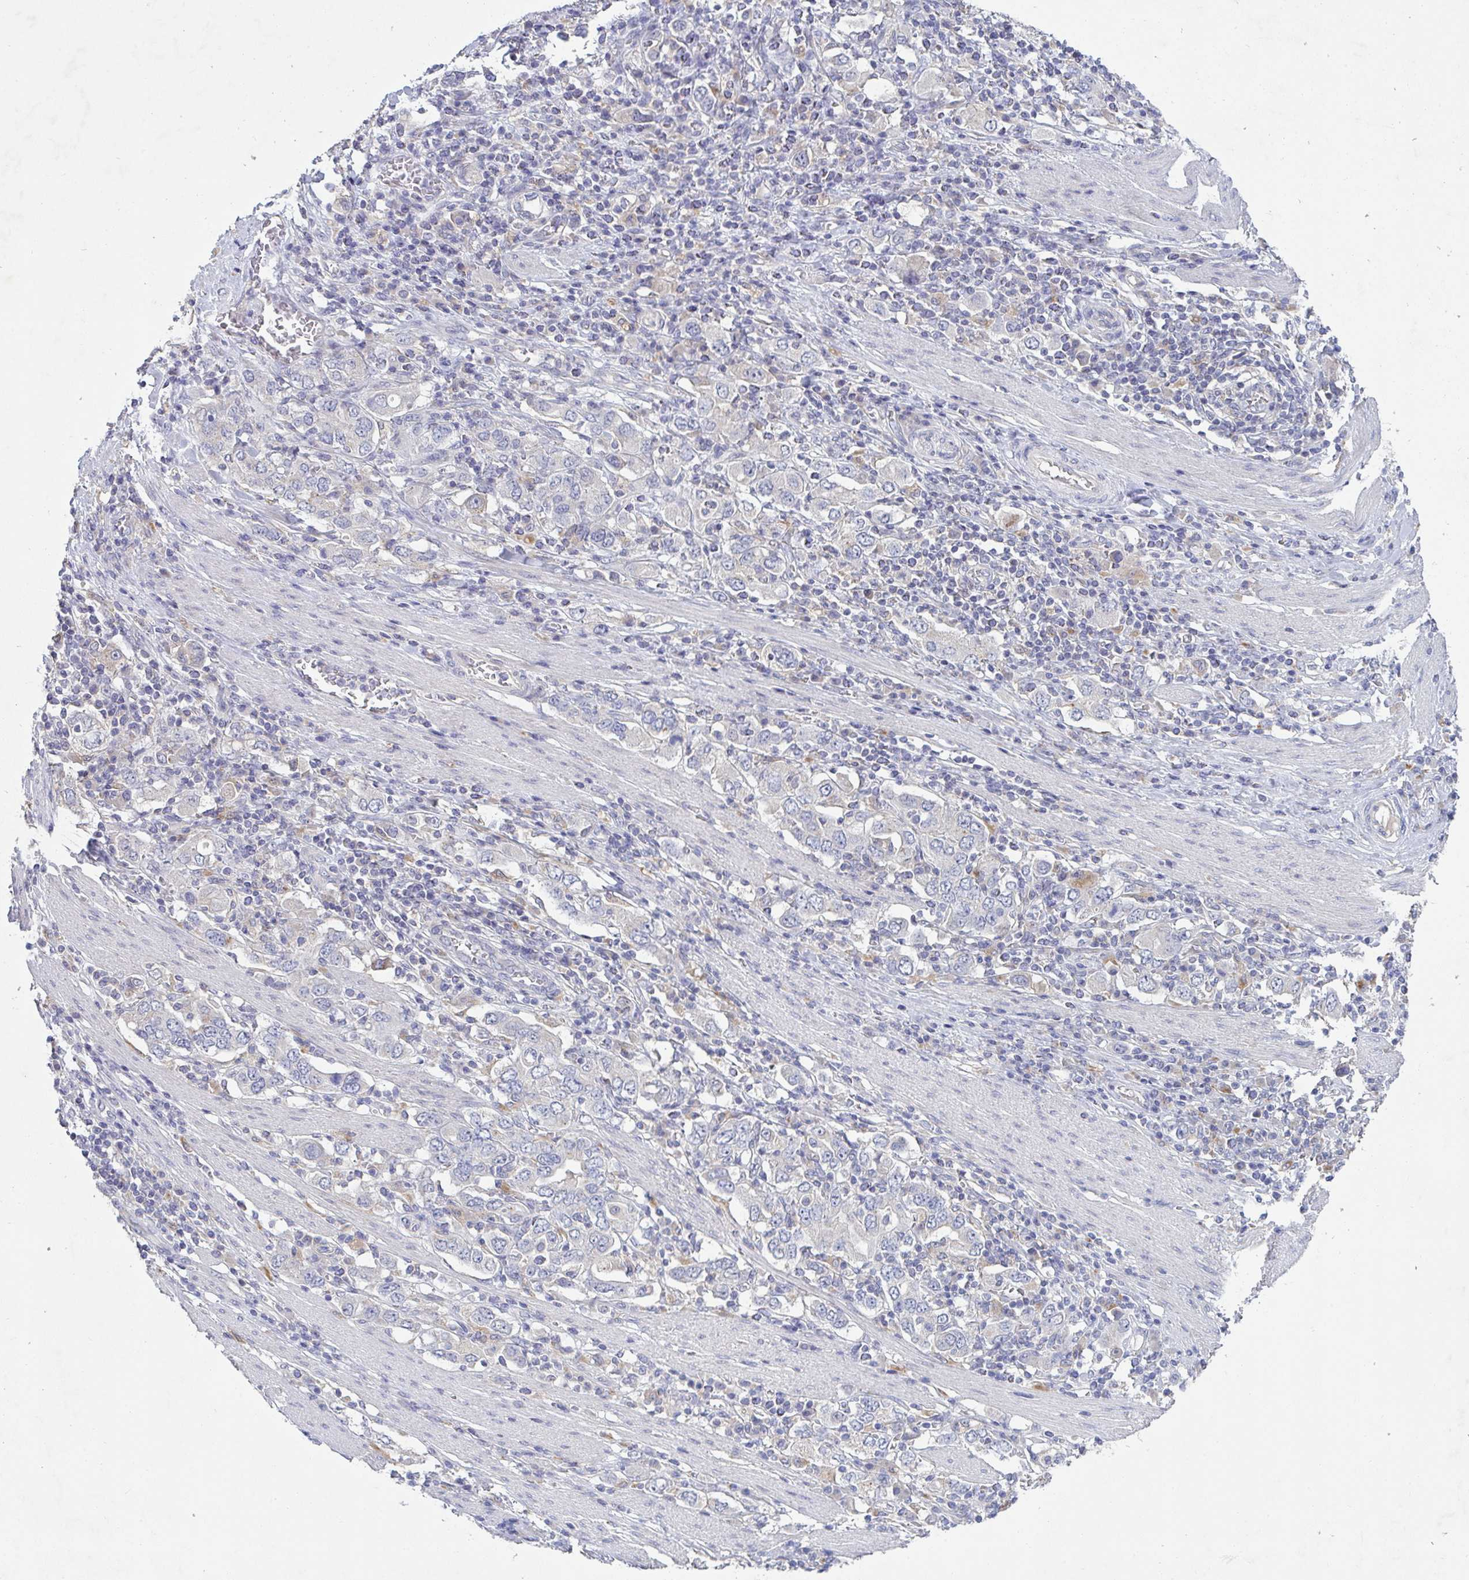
{"staining": {"intensity": "negative", "quantity": "none", "location": "none"}, "tissue": "stomach cancer", "cell_type": "Tumor cells", "image_type": "cancer", "snomed": [{"axis": "morphology", "description": "Adenocarcinoma, NOS"}, {"axis": "topography", "description": "Stomach, upper"}, {"axis": "topography", "description": "Stomach"}], "caption": "A high-resolution image shows IHC staining of stomach cancer (adenocarcinoma), which reveals no significant staining in tumor cells.", "gene": "GALNT13", "patient": {"sex": "male", "age": 62}}